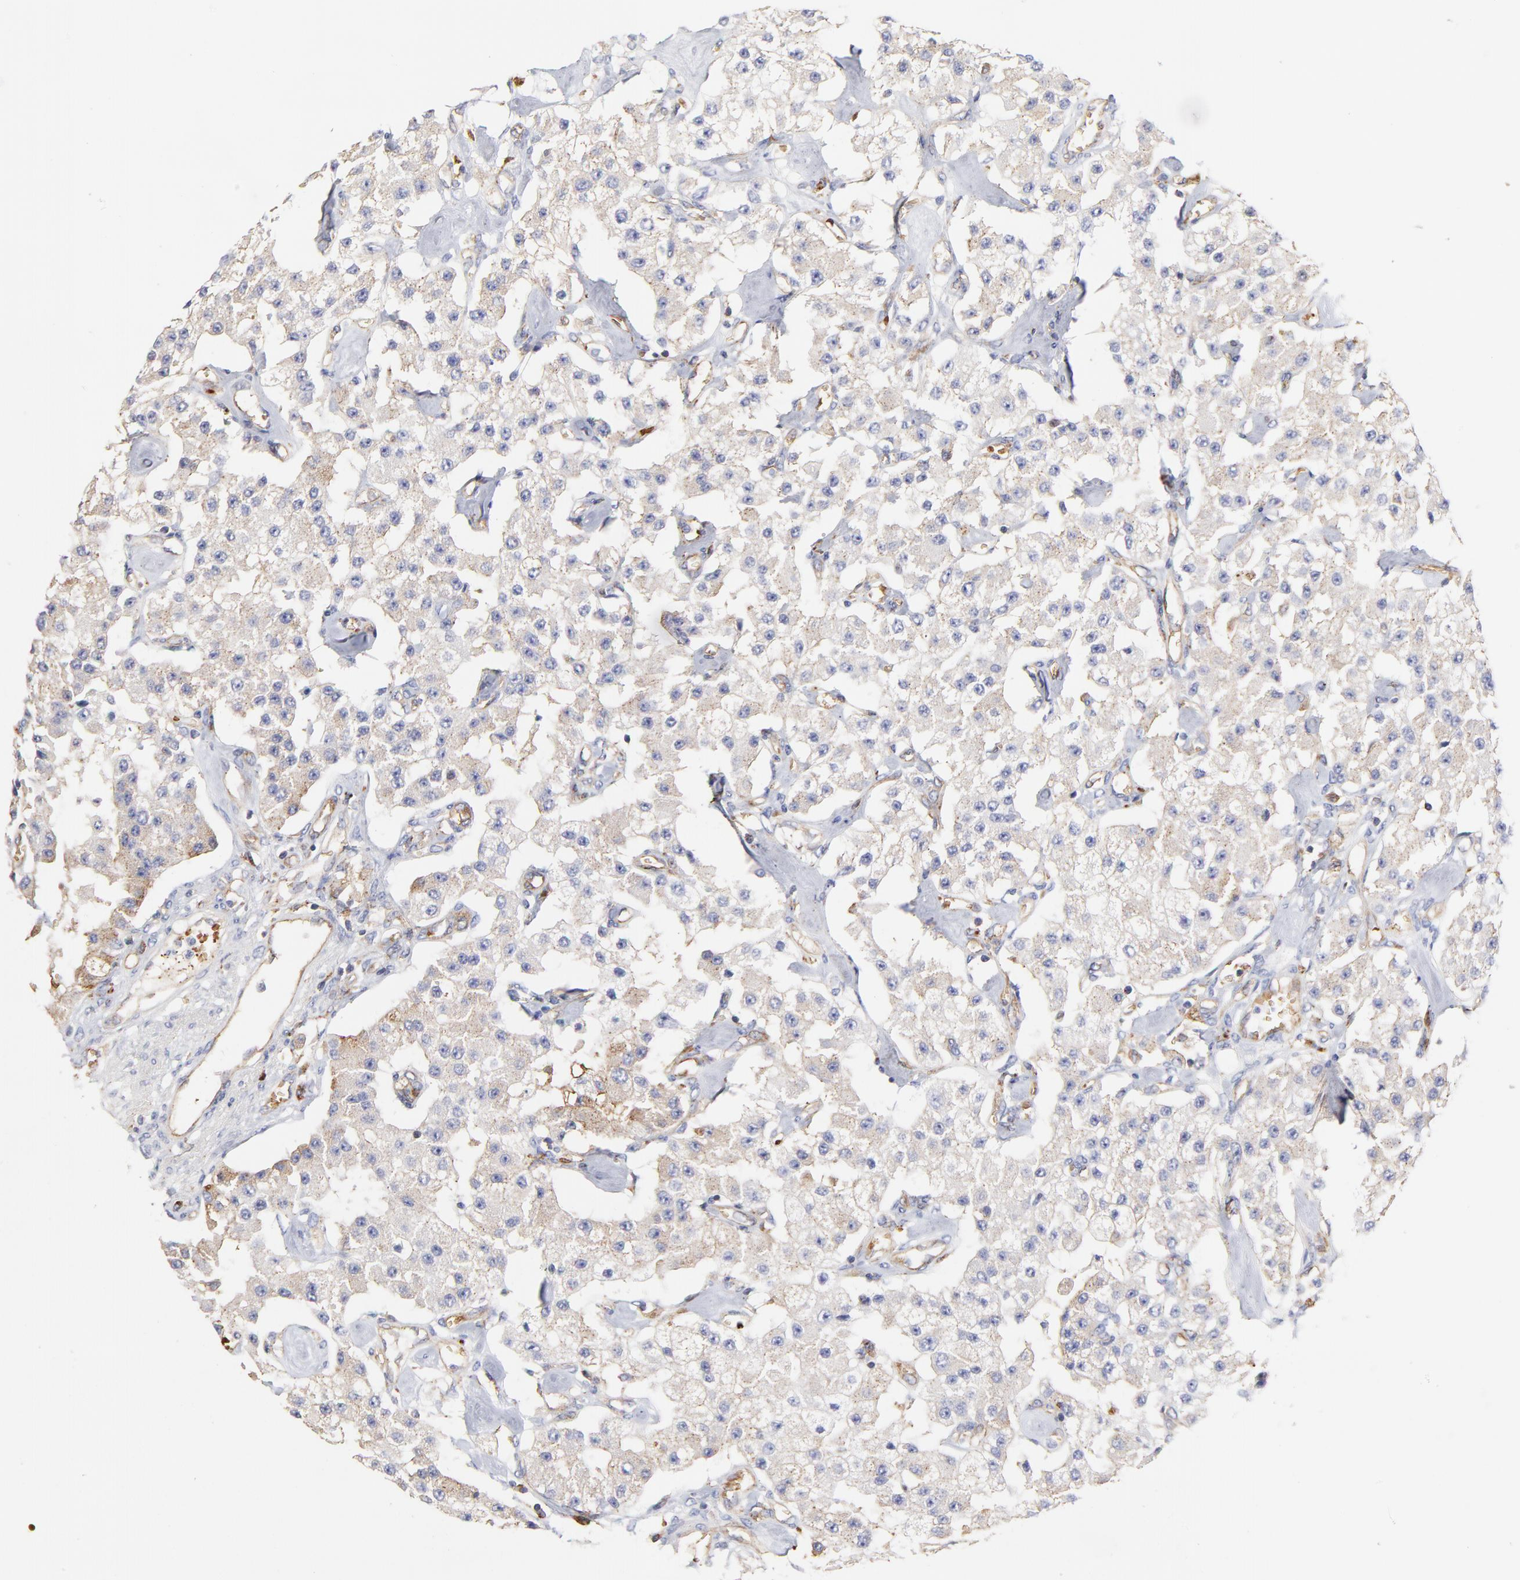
{"staining": {"intensity": "weak", "quantity": ">75%", "location": "cytoplasmic/membranous"}, "tissue": "carcinoid", "cell_type": "Tumor cells", "image_type": "cancer", "snomed": [{"axis": "morphology", "description": "Carcinoid, malignant, NOS"}, {"axis": "topography", "description": "Pancreas"}], "caption": "A brown stain shows weak cytoplasmic/membranous positivity of a protein in carcinoid tumor cells.", "gene": "CD2AP", "patient": {"sex": "male", "age": 41}}